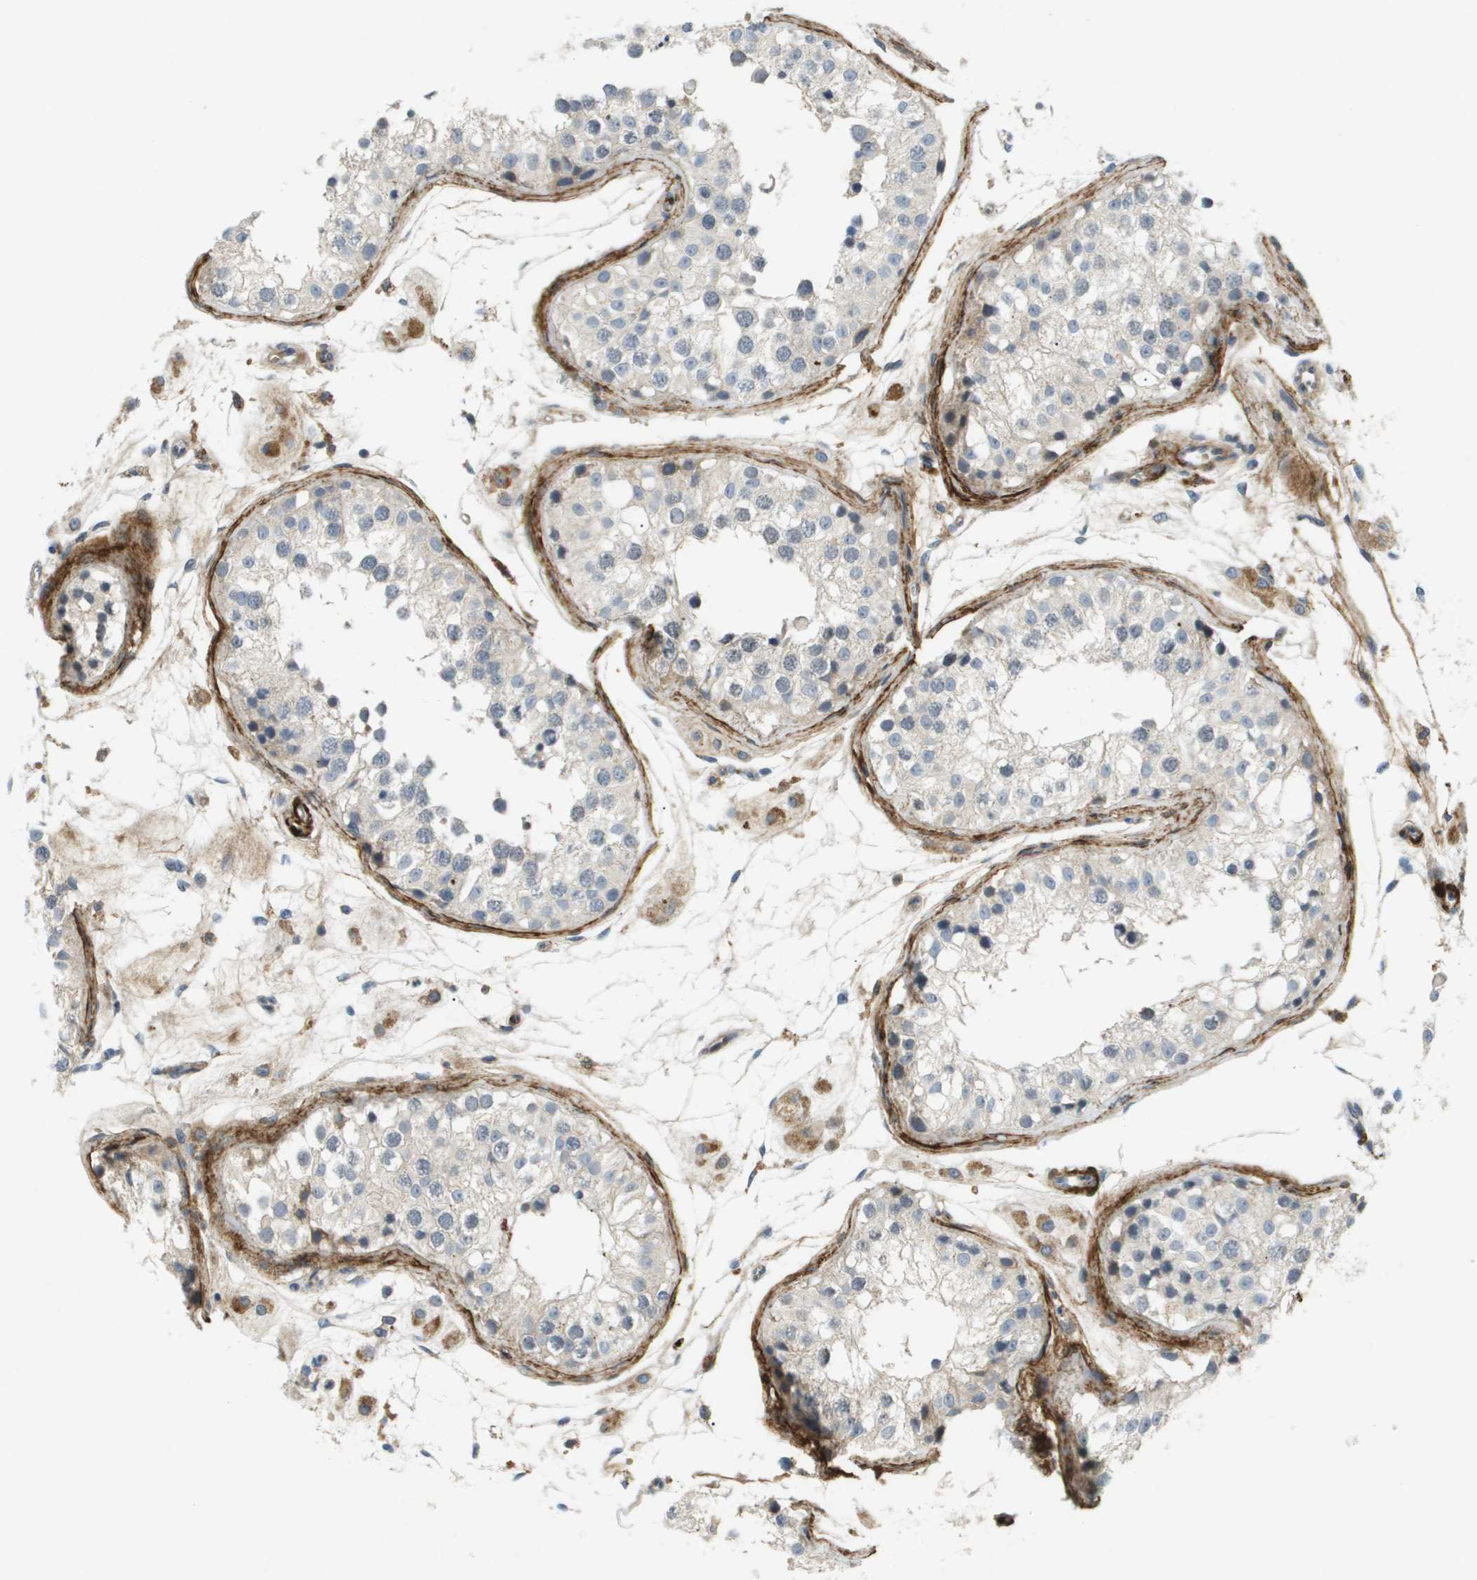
{"staining": {"intensity": "negative", "quantity": "none", "location": "none"}, "tissue": "testis", "cell_type": "Cells in seminiferous ducts", "image_type": "normal", "snomed": [{"axis": "morphology", "description": "Normal tissue, NOS"}, {"axis": "morphology", "description": "Adenocarcinoma, metastatic, NOS"}, {"axis": "topography", "description": "Testis"}], "caption": "A photomicrograph of testis stained for a protein shows no brown staining in cells in seminiferous ducts.", "gene": "VTN", "patient": {"sex": "male", "age": 26}}